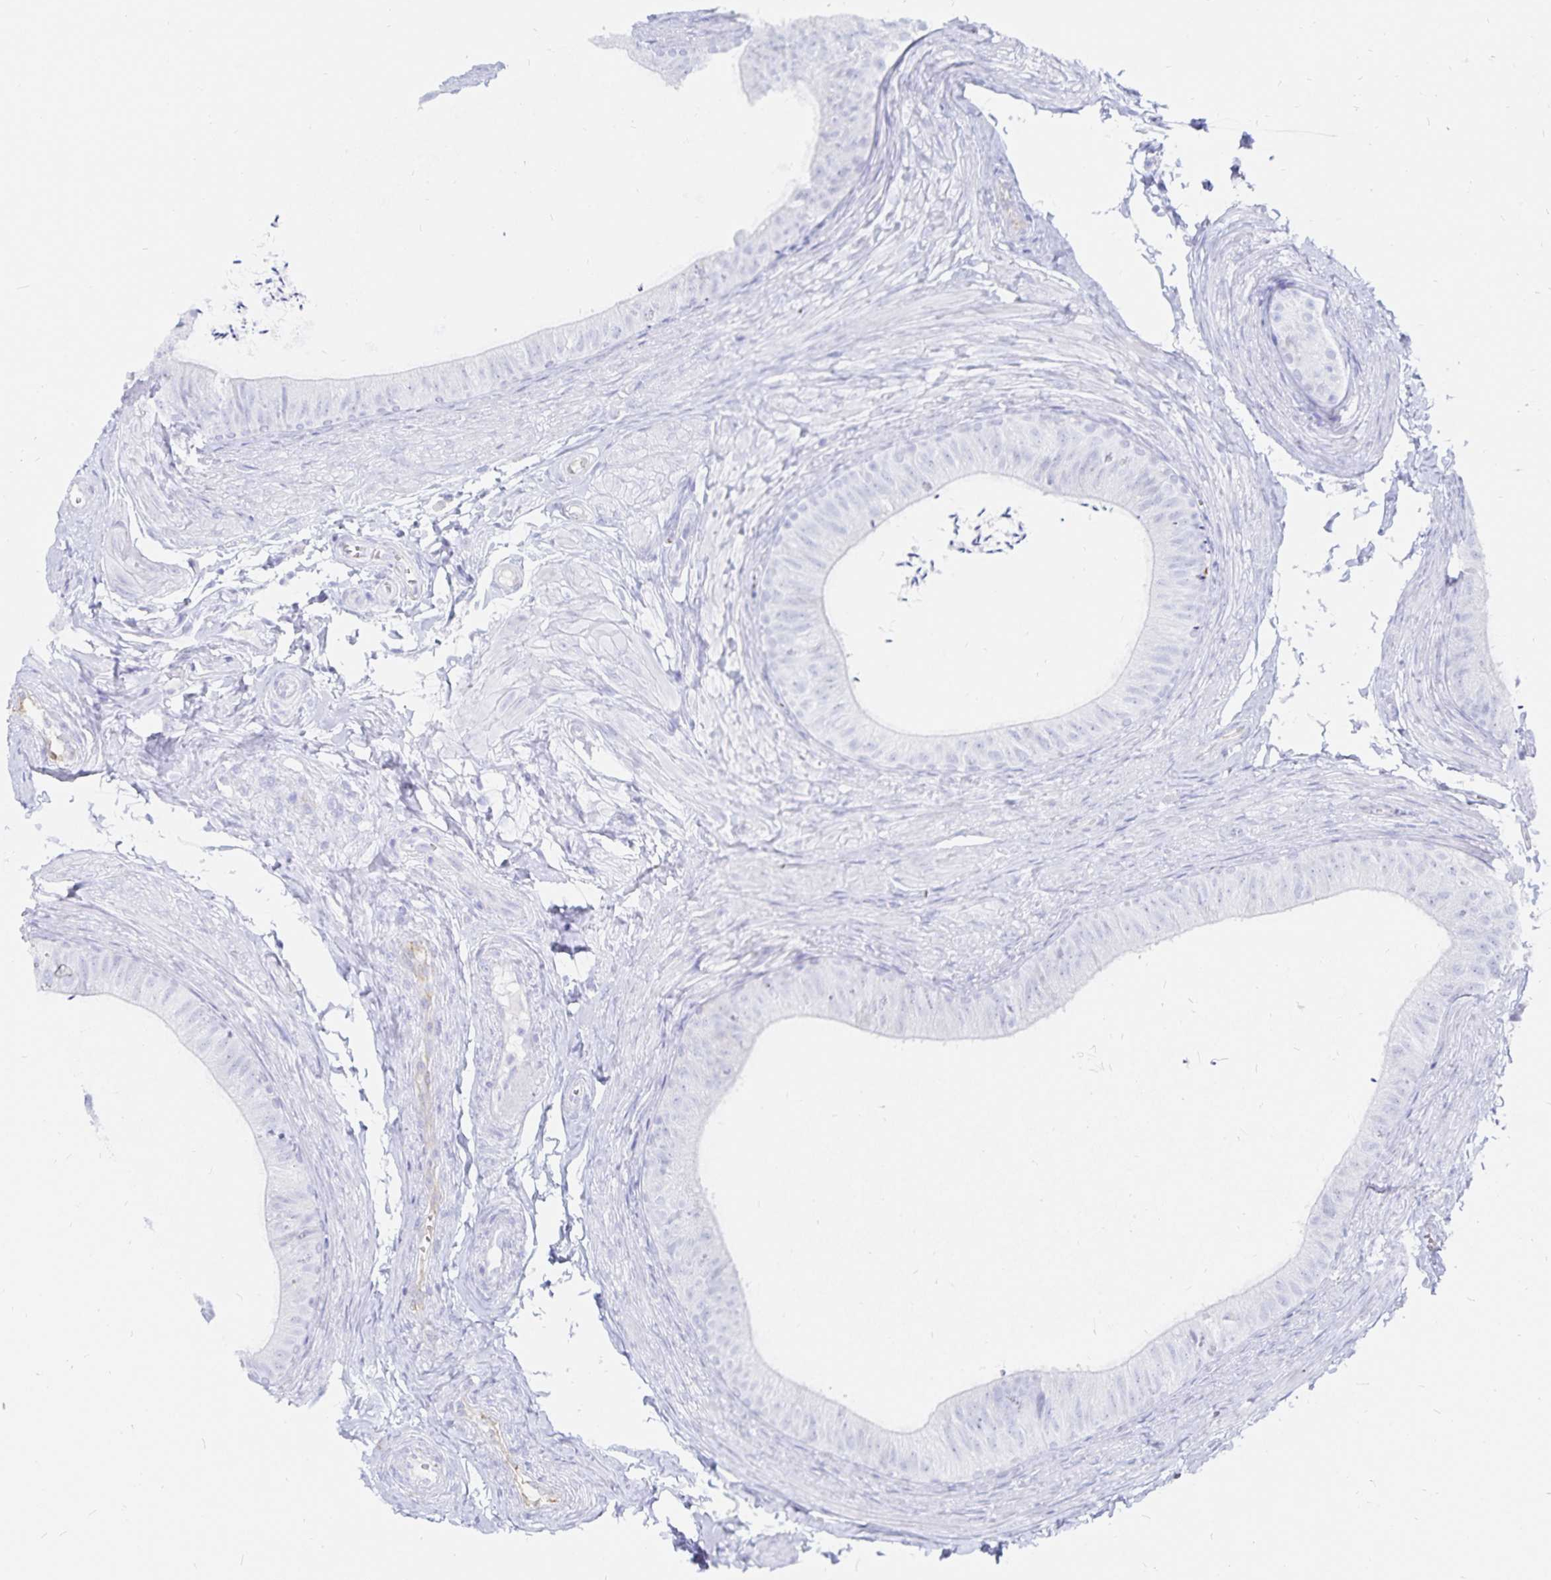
{"staining": {"intensity": "negative", "quantity": "none", "location": "none"}, "tissue": "epididymis", "cell_type": "Glandular cells", "image_type": "normal", "snomed": [{"axis": "morphology", "description": "Normal tissue, NOS"}, {"axis": "topography", "description": "Epididymis, spermatic cord, NOS"}, {"axis": "topography", "description": "Epididymis"}, {"axis": "topography", "description": "Peripheral nerve tissue"}], "caption": "Immunohistochemistry micrograph of unremarkable human epididymis stained for a protein (brown), which exhibits no expression in glandular cells. (DAB IHC with hematoxylin counter stain).", "gene": "INSL5", "patient": {"sex": "male", "age": 29}}